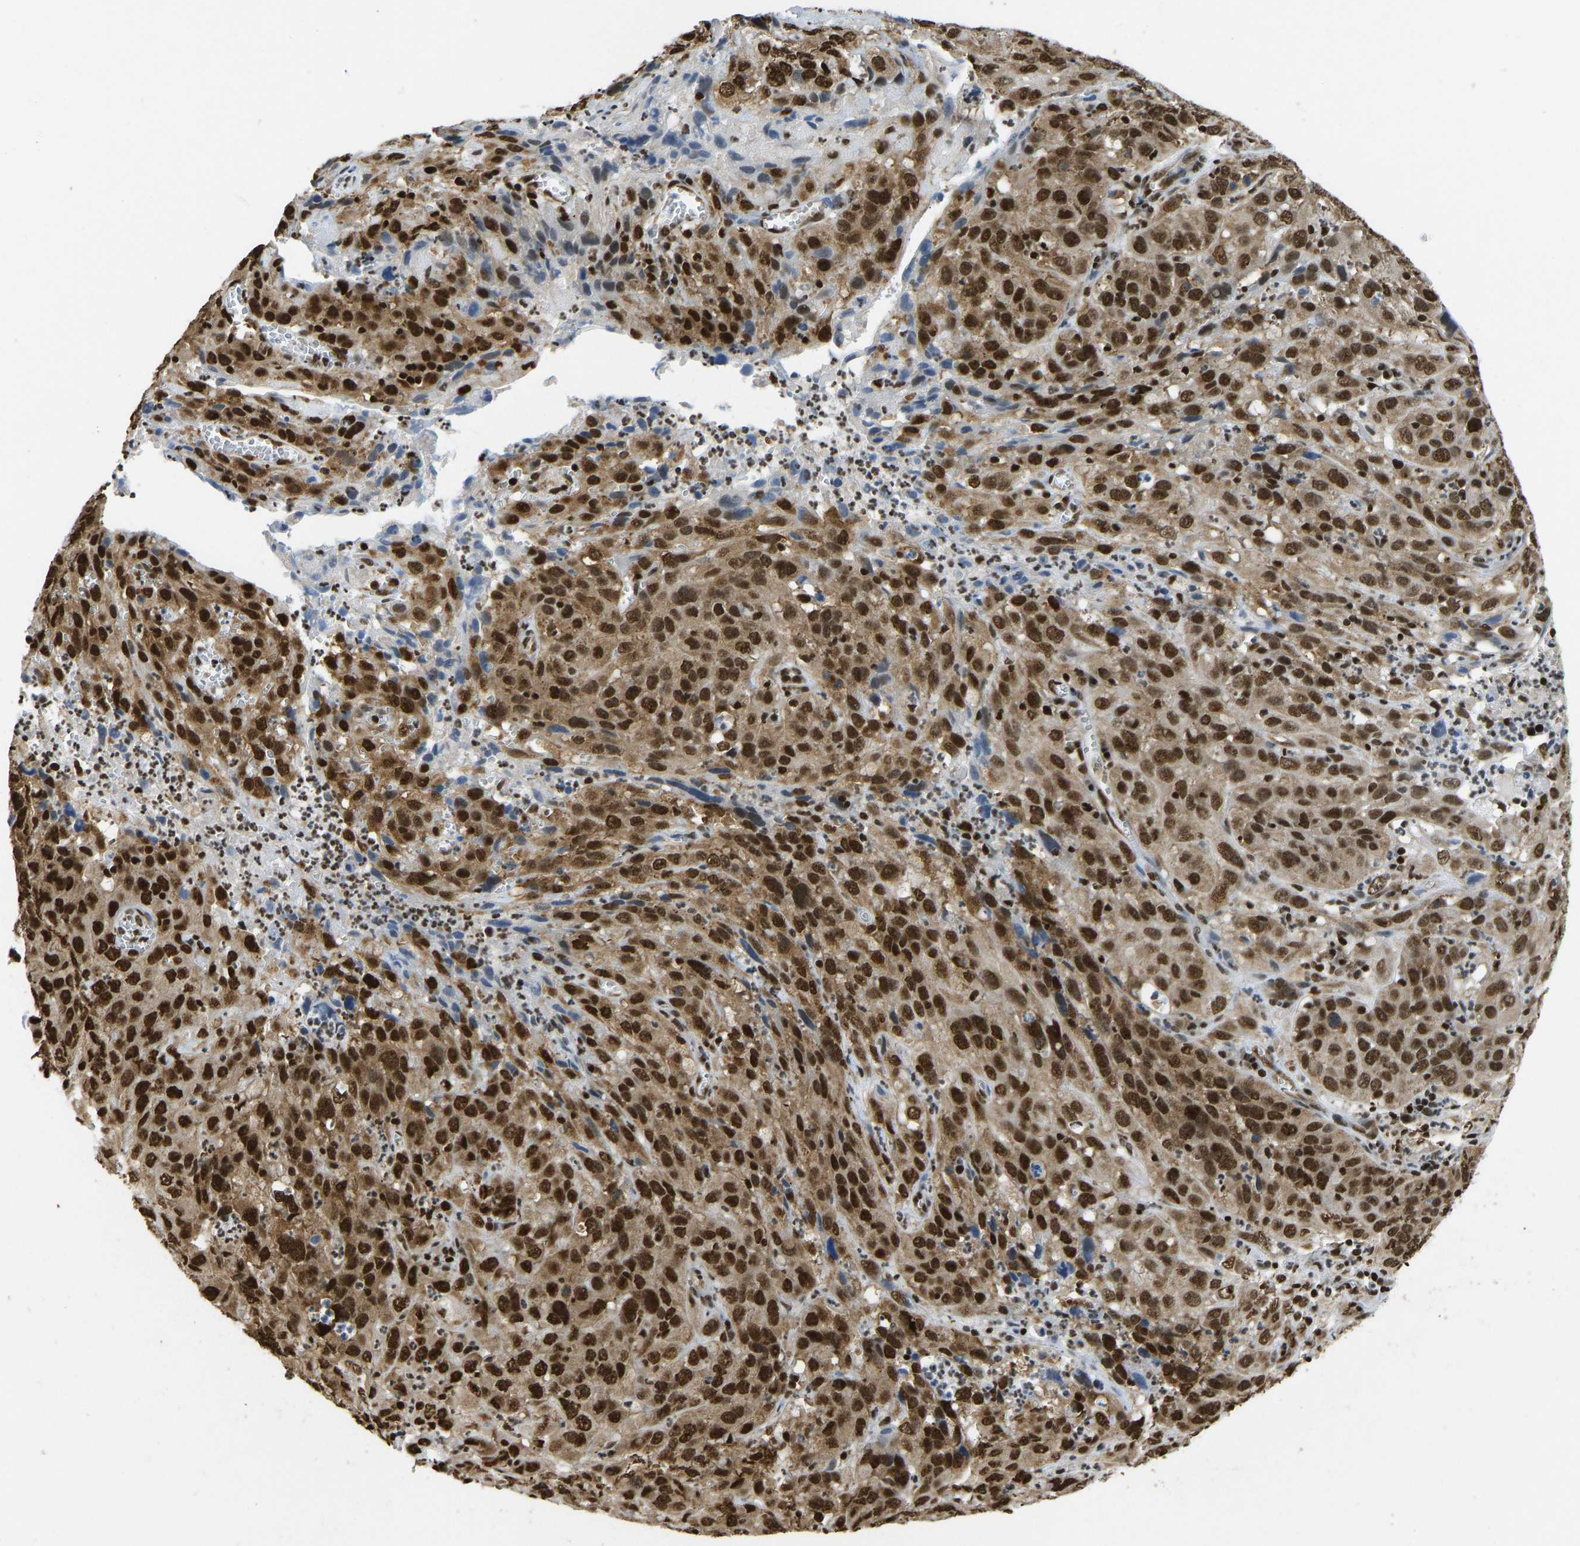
{"staining": {"intensity": "strong", "quantity": ">75%", "location": "cytoplasmic/membranous,nuclear"}, "tissue": "cervical cancer", "cell_type": "Tumor cells", "image_type": "cancer", "snomed": [{"axis": "morphology", "description": "Squamous cell carcinoma, NOS"}, {"axis": "topography", "description": "Cervix"}], "caption": "Immunohistochemical staining of human squamous cell carcinoma (cervical) demonstrates high levels of strong cytoplasmic/membranous and nuclear positivity in about >75% of tumor cells.", "gene": "ZSCAN20", "patient": {"sex": "female", "age": 32}}